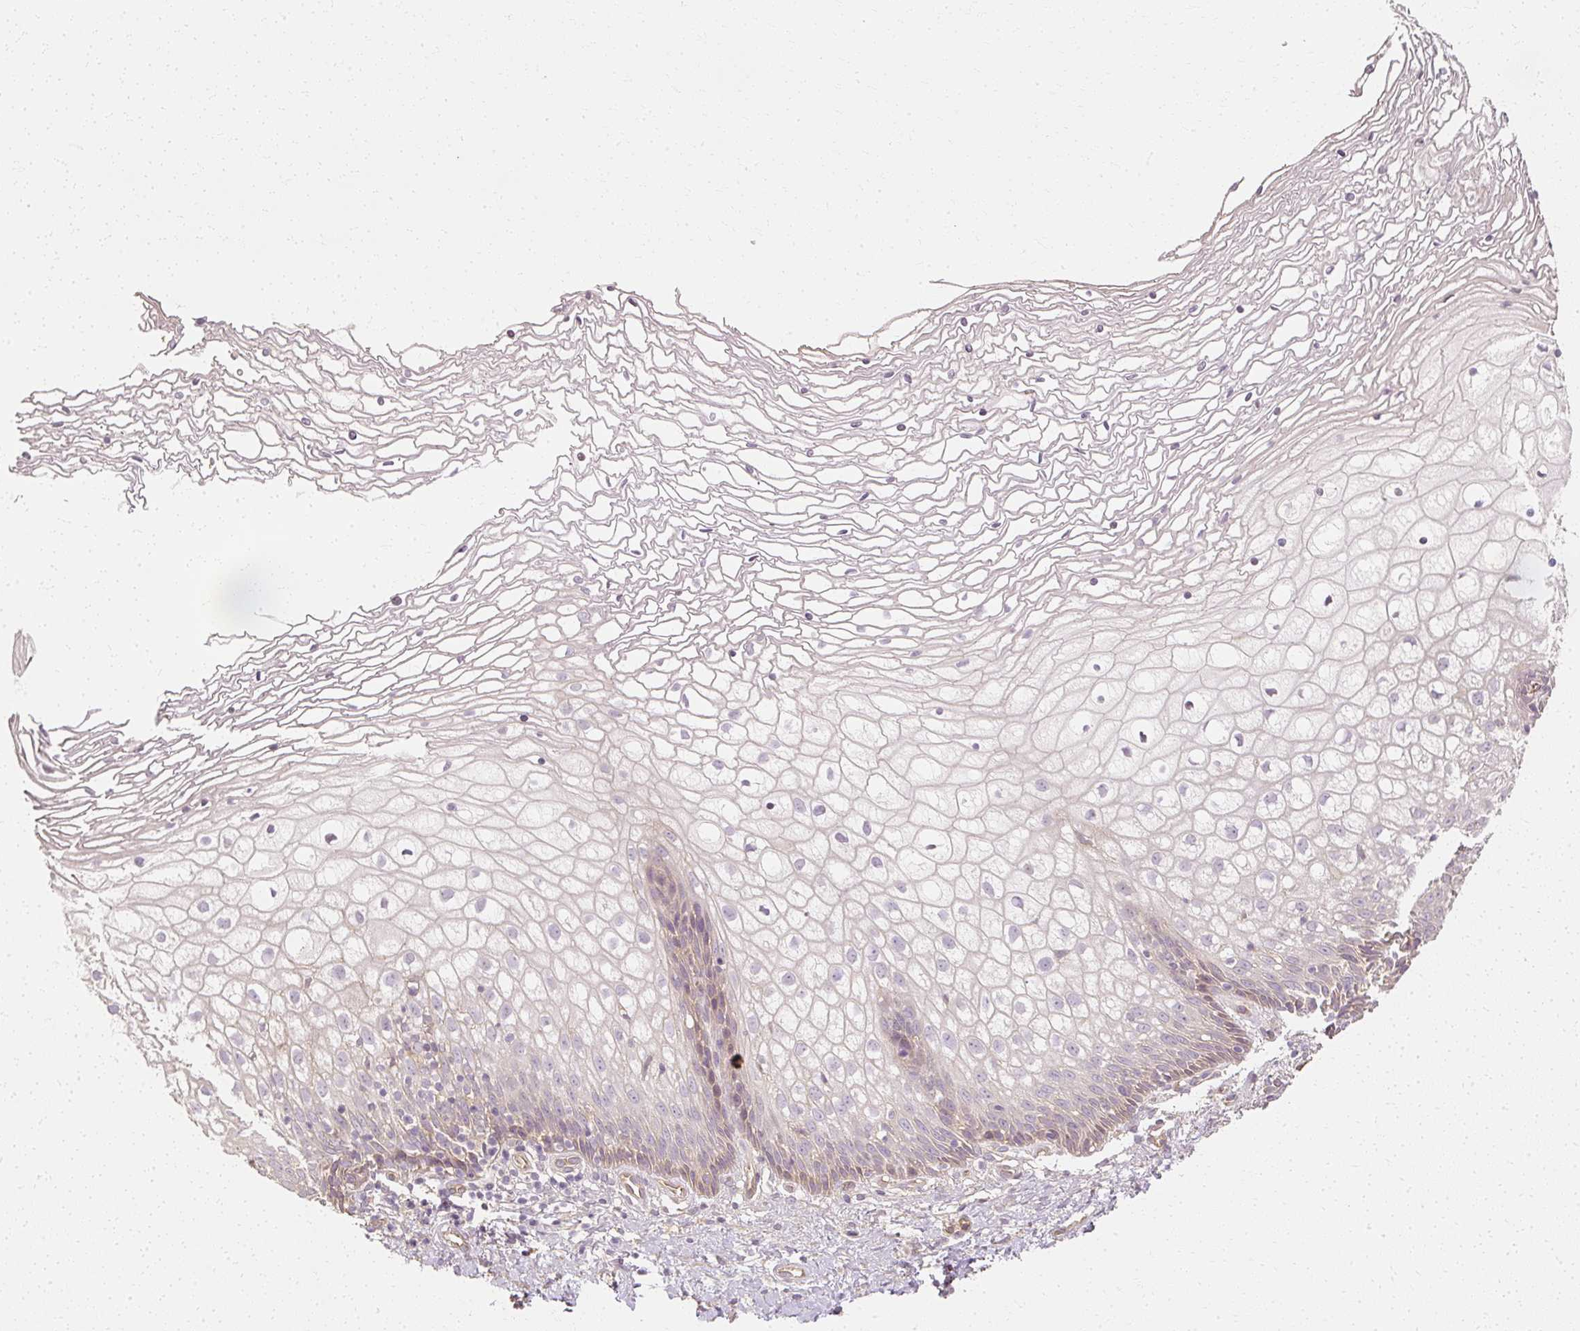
{"staining": {"intensity": "negative", "quantity": "none", "location": "none"}, "tissue": "cervix", "cell_type": "Glandular cells", "image_type": "normal", "snomed": [{"axis": "morphology", "description": "Normal tissue, NOS"}, {"axis": "topography", "description": "Cervix"}], "caption": "Image shows no protein staining in glandular cells of benign cervix. (DAB (3,3'-diaminobenzidine) immunohistochemistry, high magnification).", "gene": "GNAQ", "patient": {"sex": "female", "age": 36}}